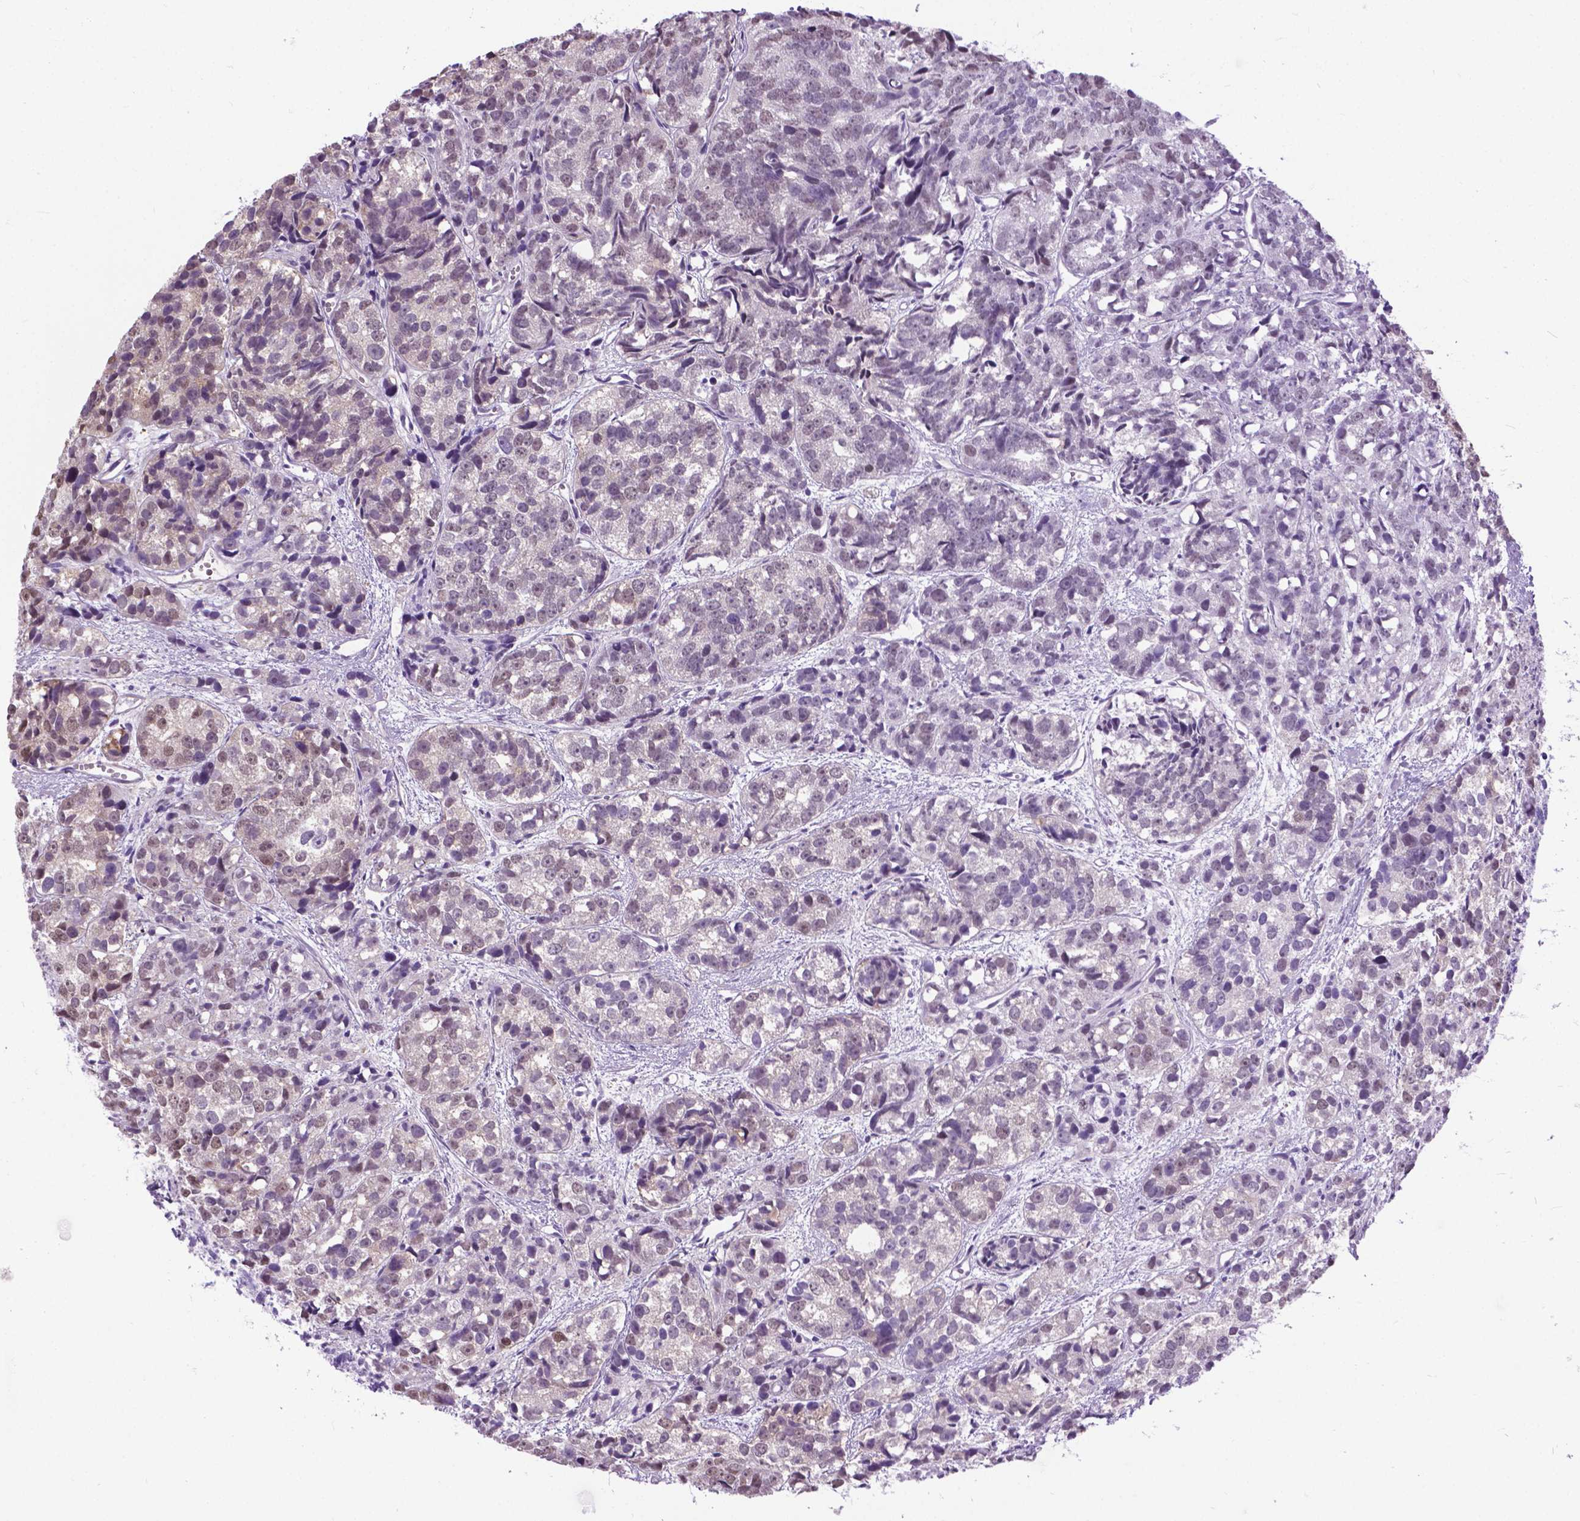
{"staining": {"intensity": "weak", "quantity": "<25%", "location": "cytoplasmic/membranous"}, "tissue": "prostate cancer", "cell_type": "Tumor cells", "image_type": "cancer", "snomed": [{"axis": "morphology", "description": "Adenocarcinoma, High grade"}, {"axis": "topography", "description": "Prostate"}], "caption": "This micrograph is of prostate cancer (high-grade adenocarcinoma) stained with immunohistochemistry (IHC) to label a protein in brown with the nuclei are counter-stained blue. There is no staining in tumor cells.", "gene": "APCDD1L", "patient": {"sex": "male", "age": 77}}